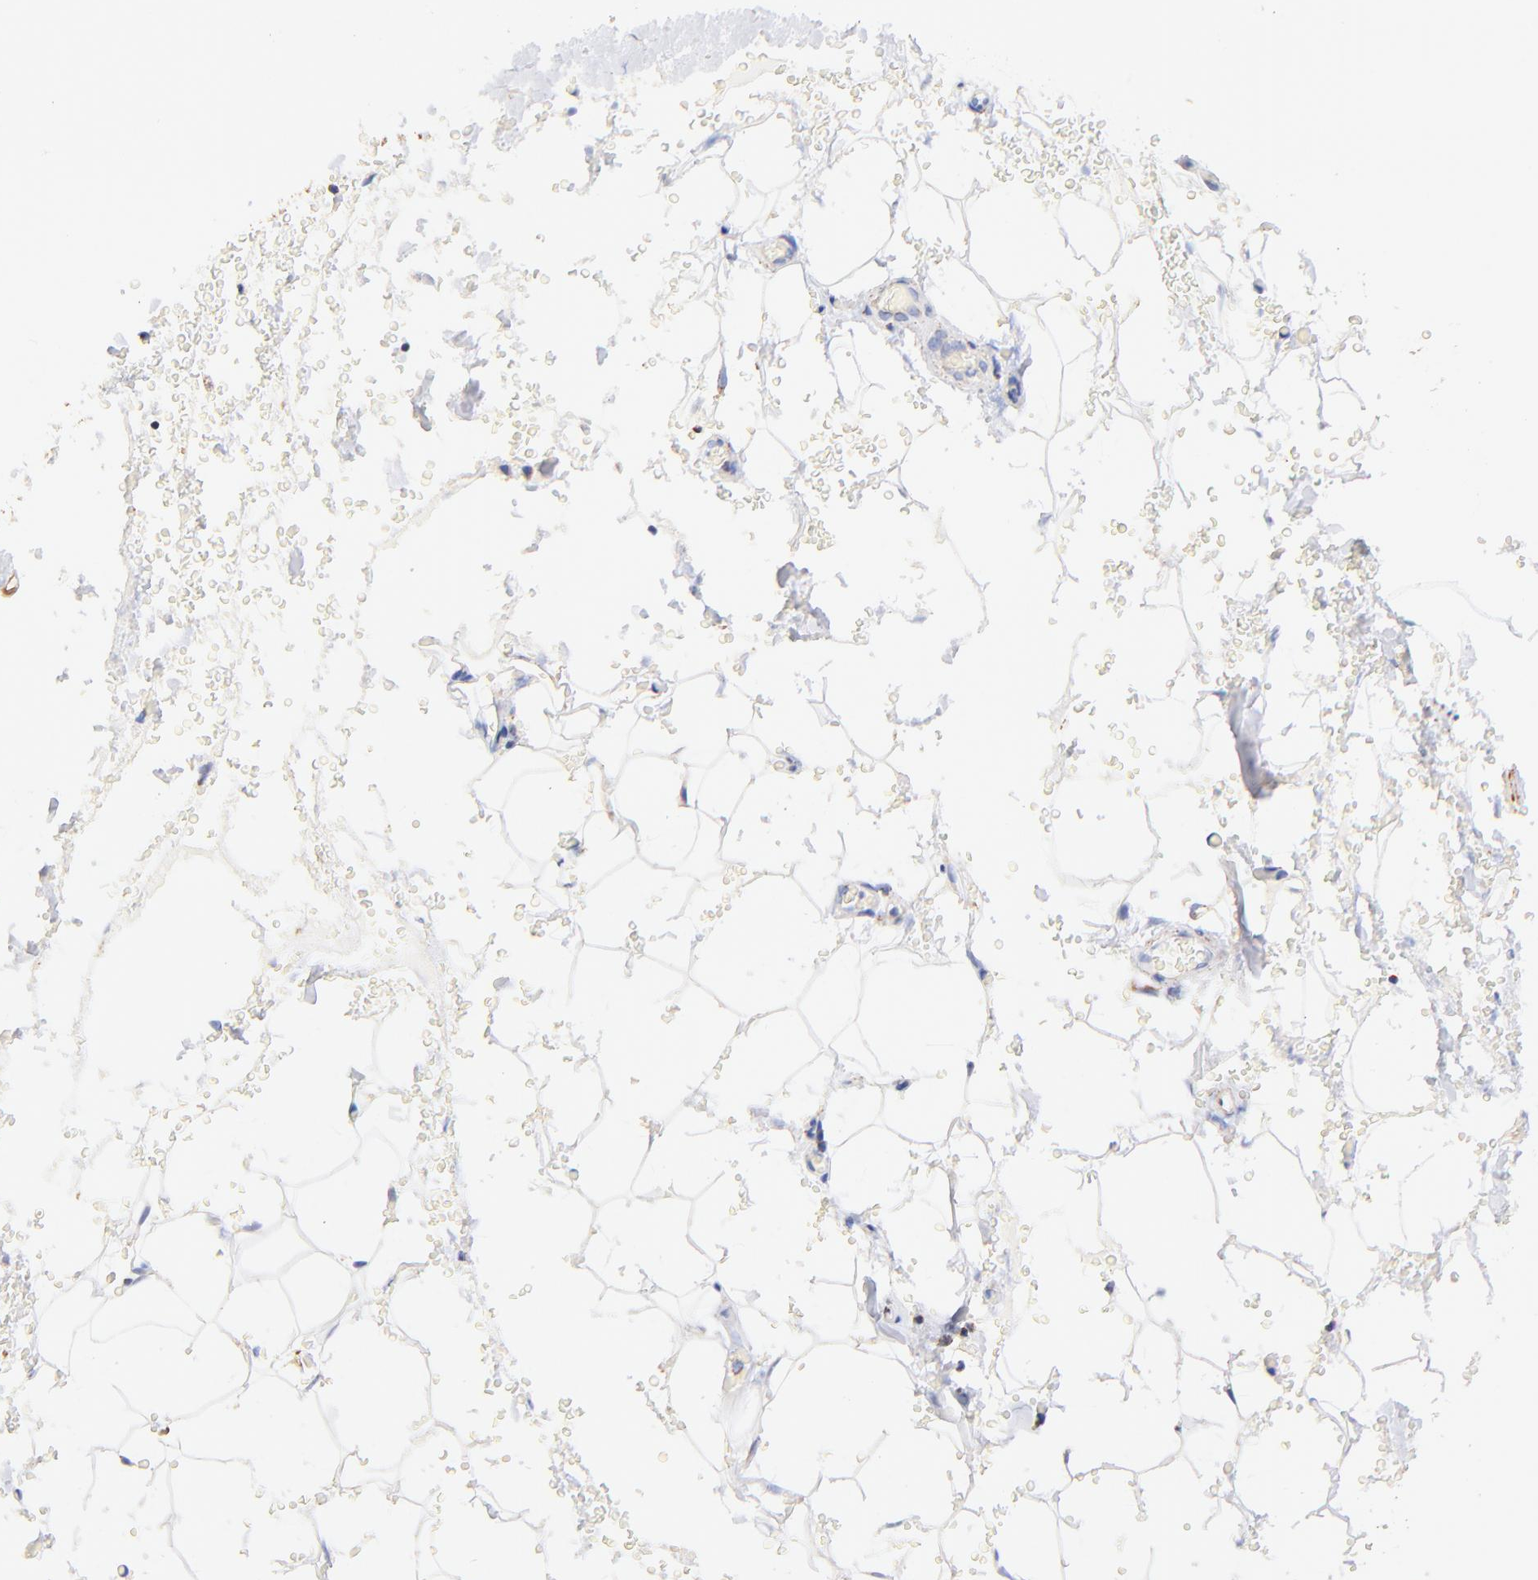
{"staining": {"intensity": "negative", "quantity": "none", "location": "none"}, "tissue": "adipose tissue", "cell_type": "Adipocytes", "image_type": "normal", "snomed": [{"axis": "morphology", "description": "Normal tissue, NOS"}, {"axis": "morphology", "description": "Inflammation, NOS"}, {"axis": "topography", "description": "Breast"}], "caption": "Adipocytes are negative for protein expression in normal human adipose tissue. (DAB (3,3'-diaminobenzidine) immunohistochemistry (IHC) with hematoxylin counter stain).", "gene": "ATP5F1D", "patient": {"sex": "female", "age": 65}}